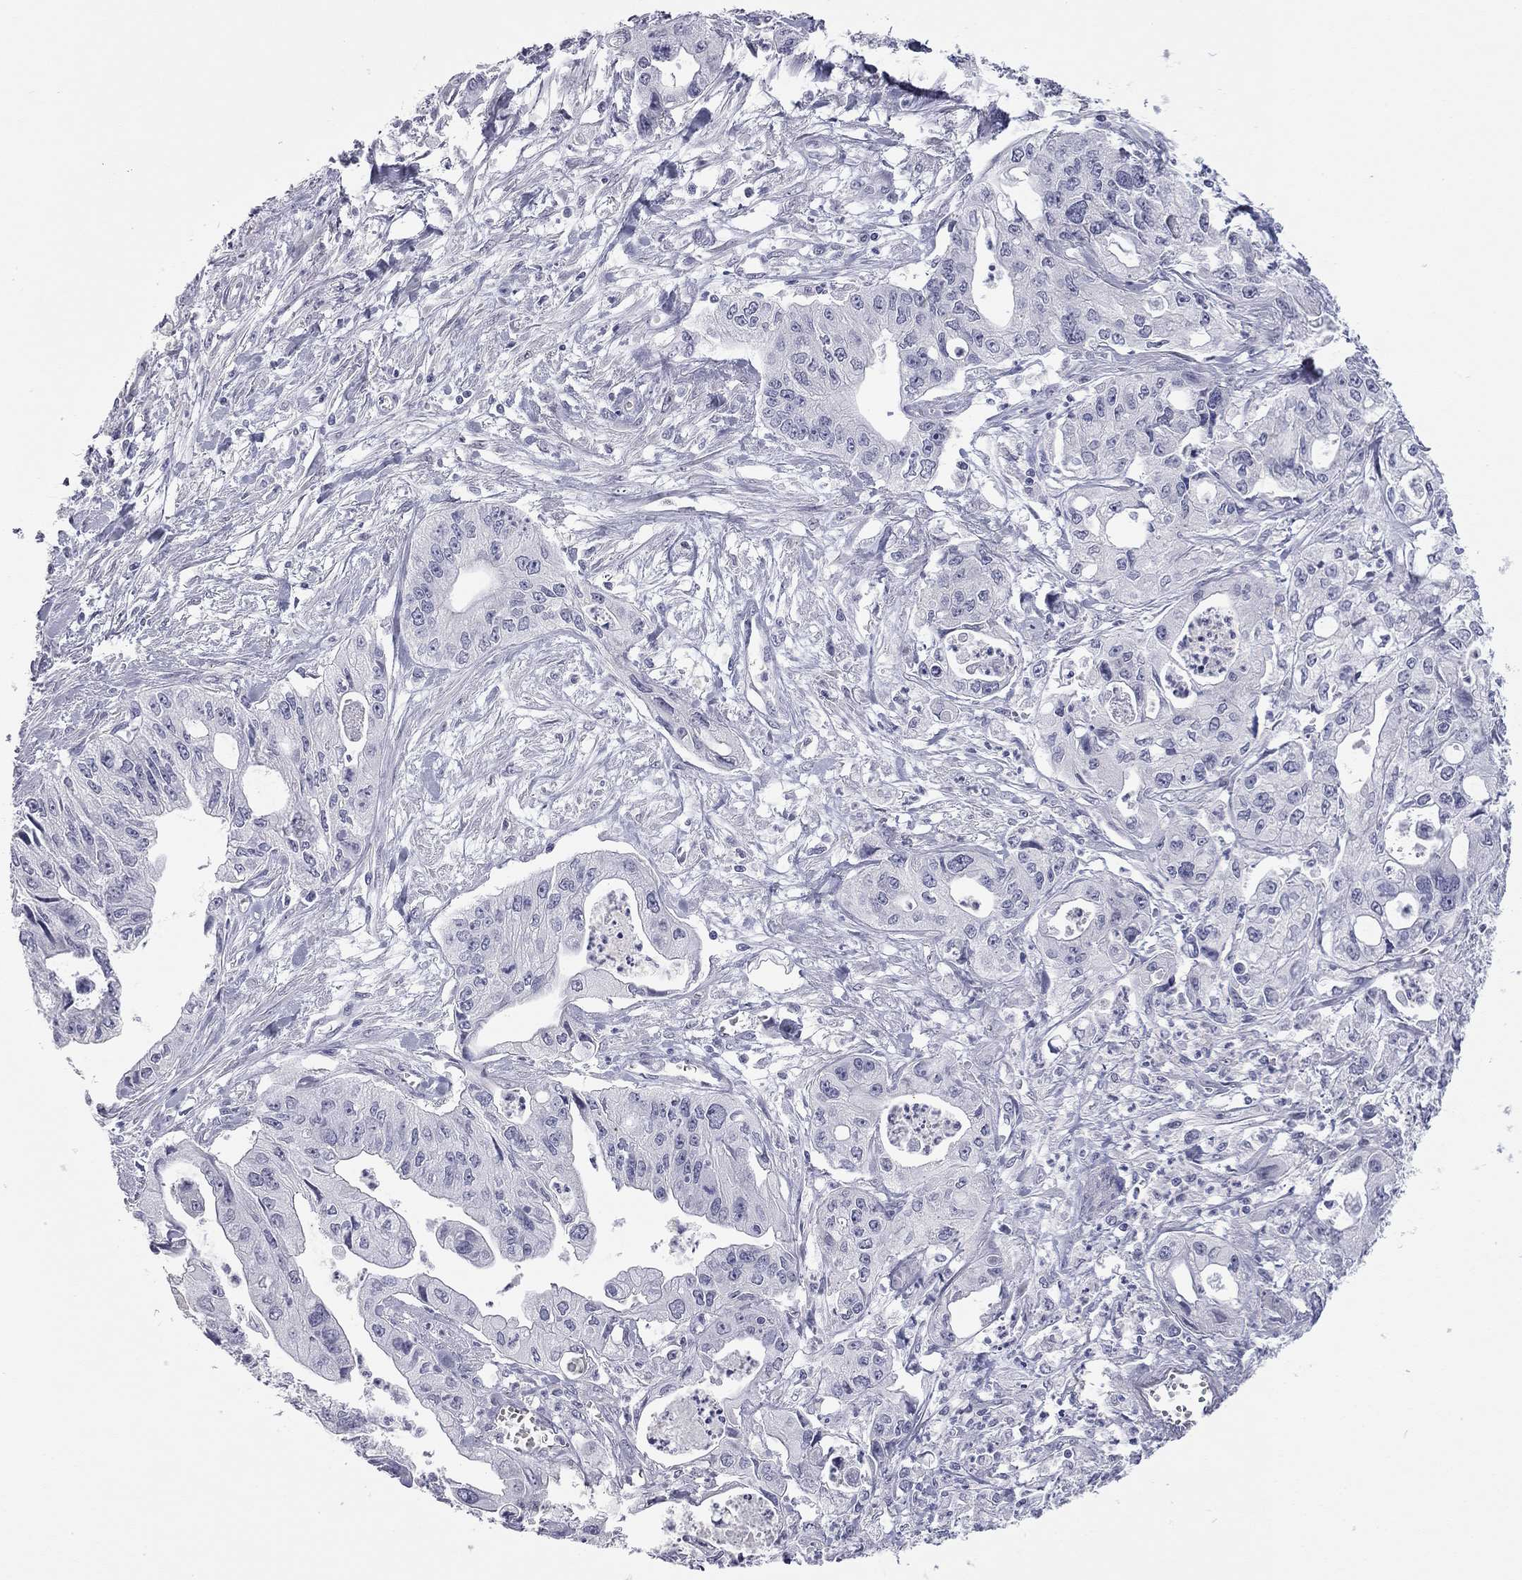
{"staining": {"intensity": "negative", "quantity": "none", "location": "none"}, "tissue": "pancreatic cancer", "cell_type": "Tumor cells", "image_type": "cancer", "snomed": [{"axis": "morphology", "description": "Adenocarcinoma, NOS"}, {"axis": "topography", "description": "Pancreas"}], "caption": "Micrograph shows no protein staining in tumor cells of pancreatic cancer (adenocarcinoma) tissue. (DAB immunohistochemistry visualized using brightfield microscopy, high magnification).", "gene": "AK8", "patient": {"sex": "male", "age": 70}}